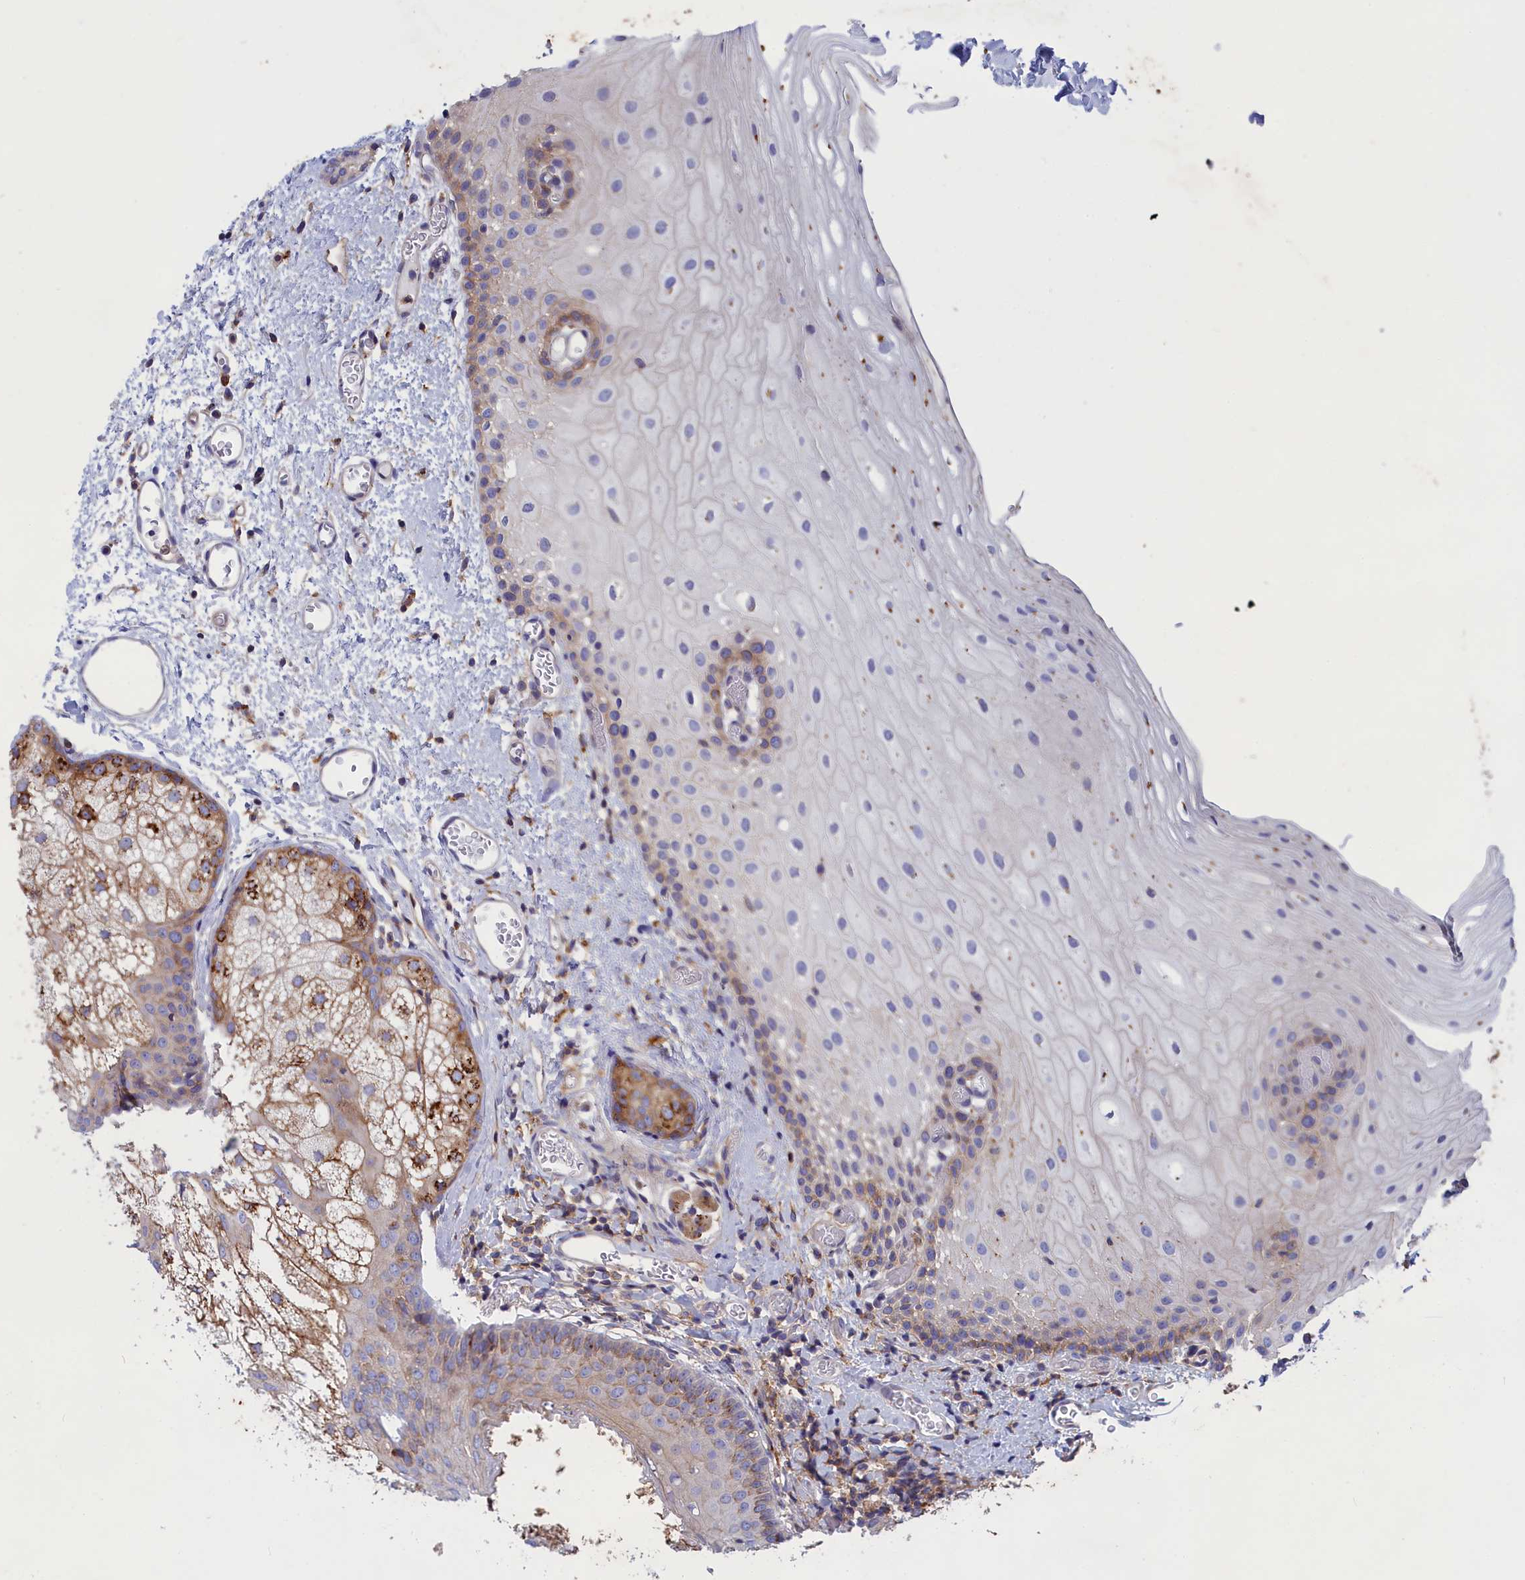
{"staining": {"intensity": "weak", "quantity": "<25%", "location": "cytoplasmic/membranous"}, "tissue": "oral mucosa", "cell_type": "Squamous epithelial cells", "image_type": "normal", "snomed": [{"axis": "morphology", "description": "Normal tissue, NOS"}, {"axis": "morphology", "description": "Squamous cell carcinoma, NOS"}, {"axis": "topography", "description": "Oral tissue"}, {"axis": "topography", "description": "Head-Neck"}], "caption": "DAB (3,3'-diaminobenzidine) immunohistochemical staining of unremarkable human oral mucosa exhibits no significant positivity in squamous epithelial cells.", "gene": "SCAMP4", "patient": {"sex": "female", "age": 70}}